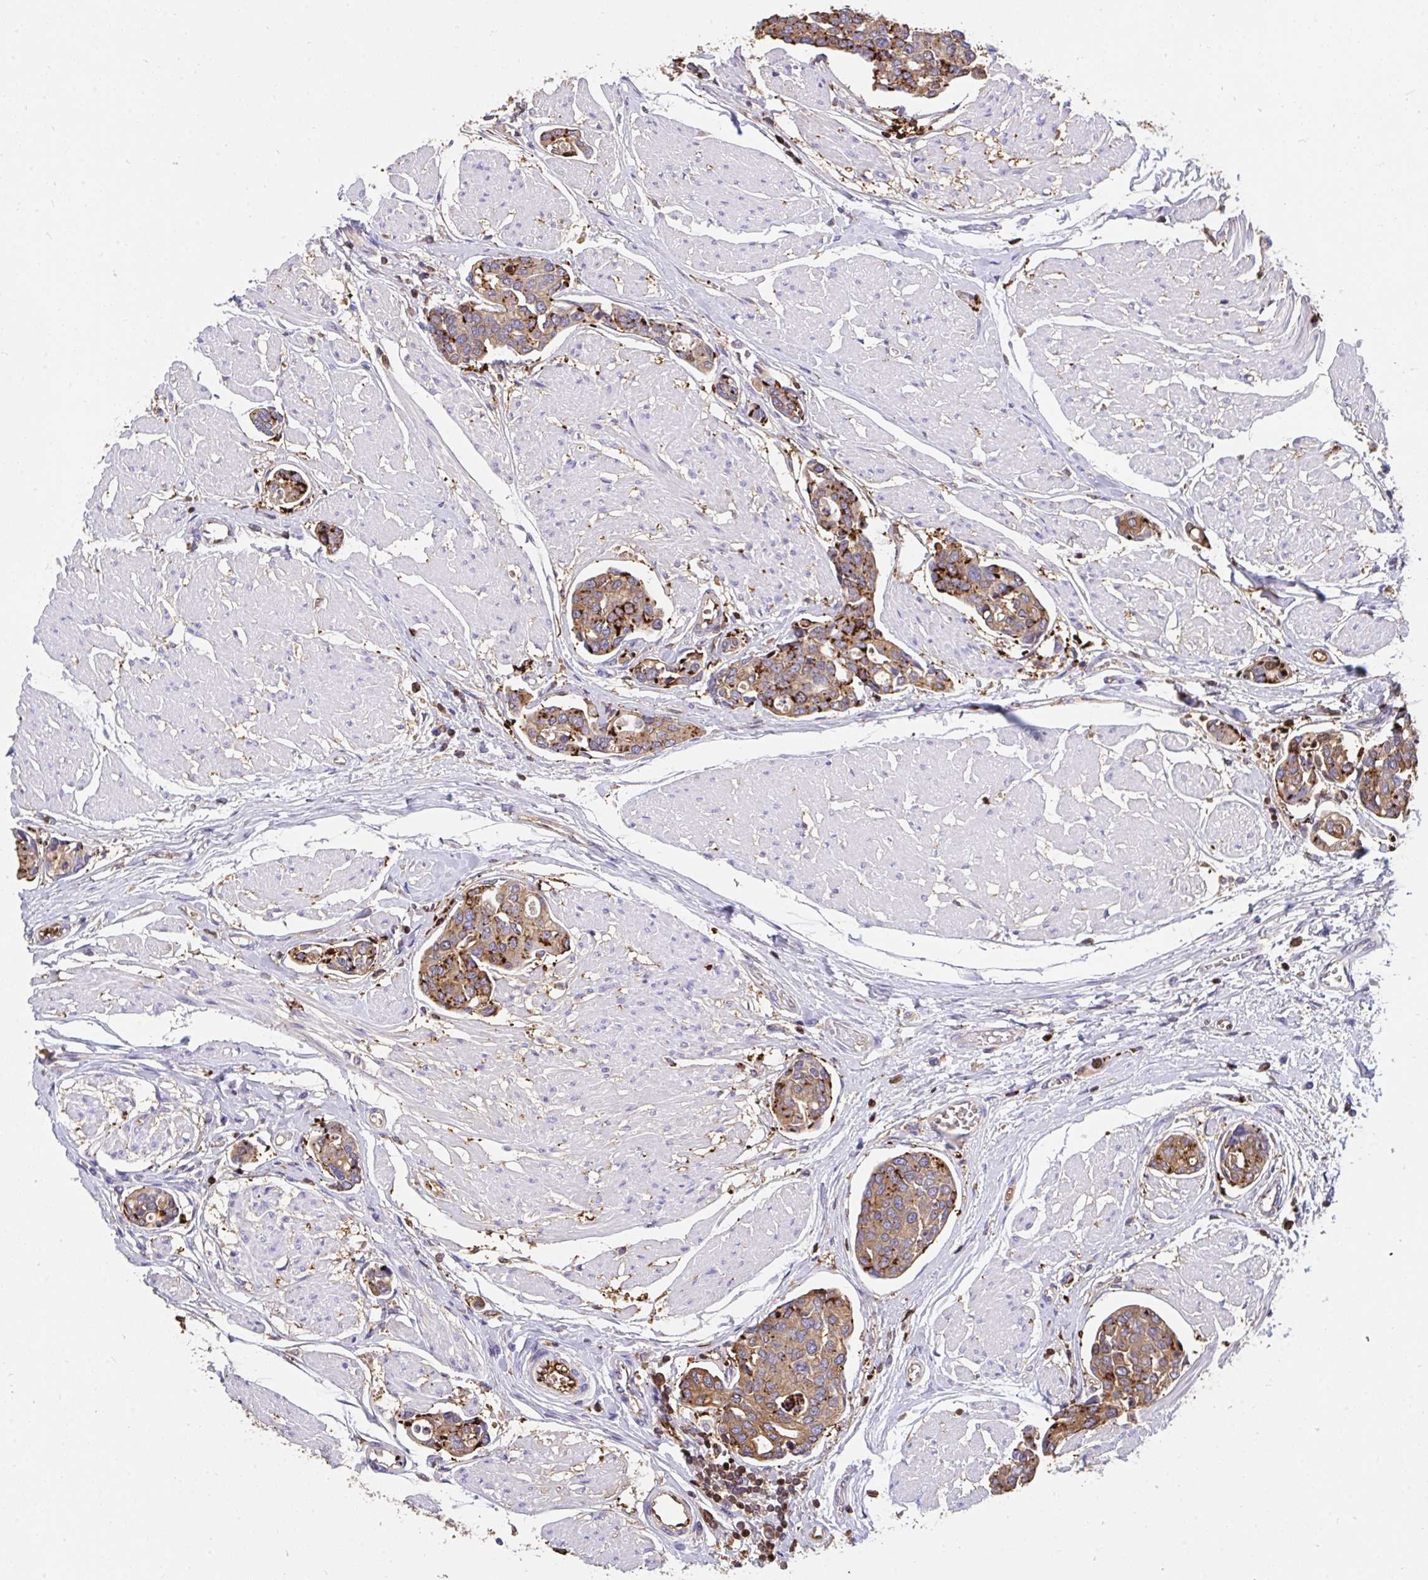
{"staining": {"intensity": "moderate", "quantity": ">75%", "location": "cytoplasmic/membranous"}, "tissue": "urothelial cancer", "cell_type": "Tumor cells", "image_type": "cancer", "snomed": [{"axis": "morphology", "description": "Urothelial carcinoma, High grade"}, {"axis": "topography", "description": "Urinary bladder"}], "caption": "Protein analysis of urothelial cancer tissue displays moderate cytoplasmic/membranous positivity in approximately >75% of tumor cells.", "gene": "CFL1", "patient": {"sex": "male", "age": 78}}